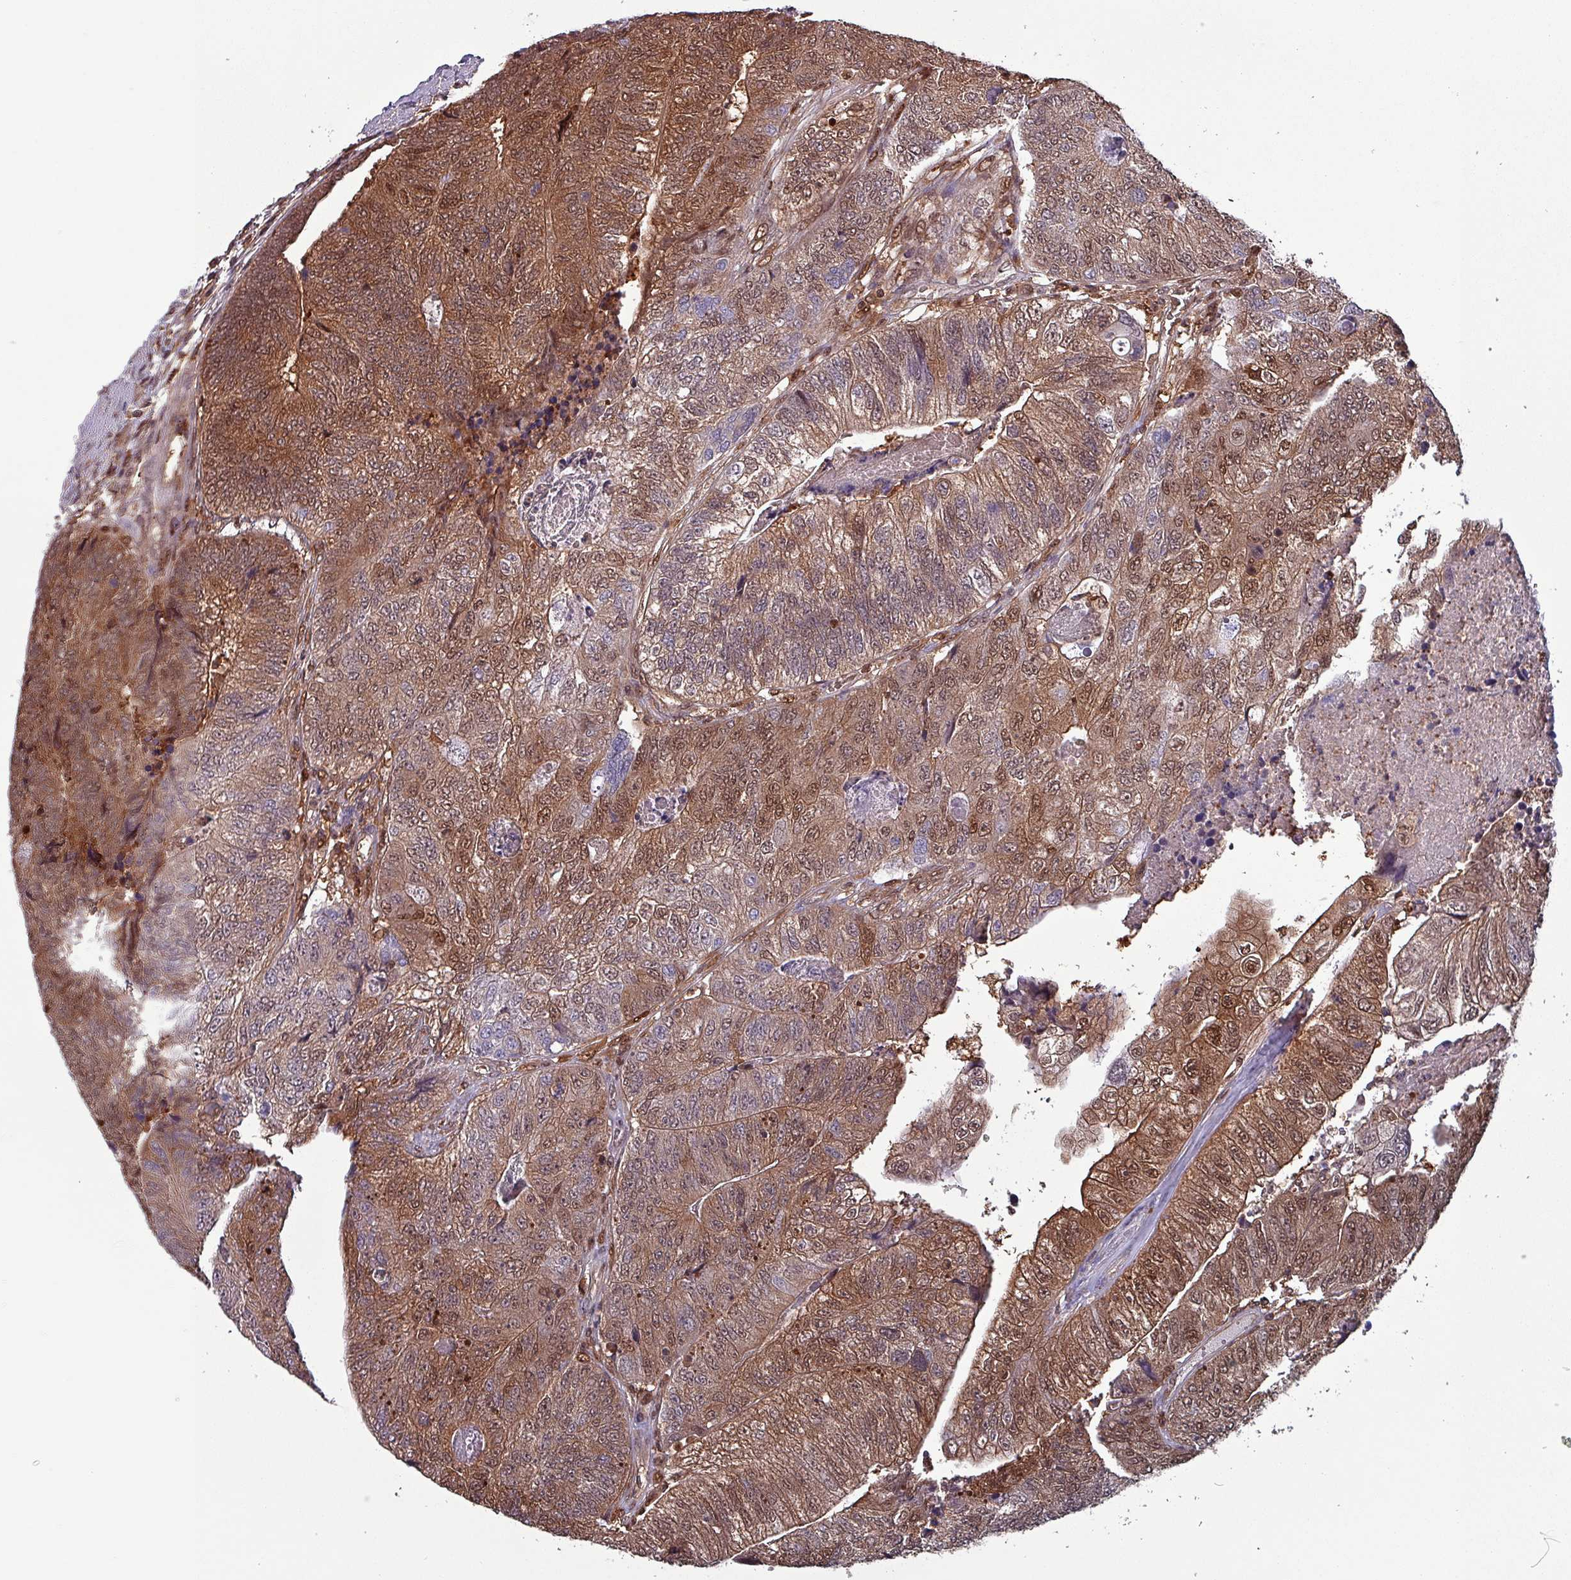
{"staining": {"intensity": "moderate", "quantity": ">75%", "location": "cytoplasmic/membranous,nuclear"}, "tissue": "colorectal cancer", "cell_type": "Tumor cells", "image_type": "cancer", "snomed": [{"axis": "morphology", "description": "Adenocarcinoma, NOS"}, {"axis": "topography", "description": "Colon"}], "caption": "Colorectal adenocarcinoma was stained to show a protein in brown. There is medium levels of moderate cytoplasmic/membranous and nuclear expression in approximately >75% of tumor cells.", "gene": "PSMB8", "patient": {"sex": "female", "age": 67}}